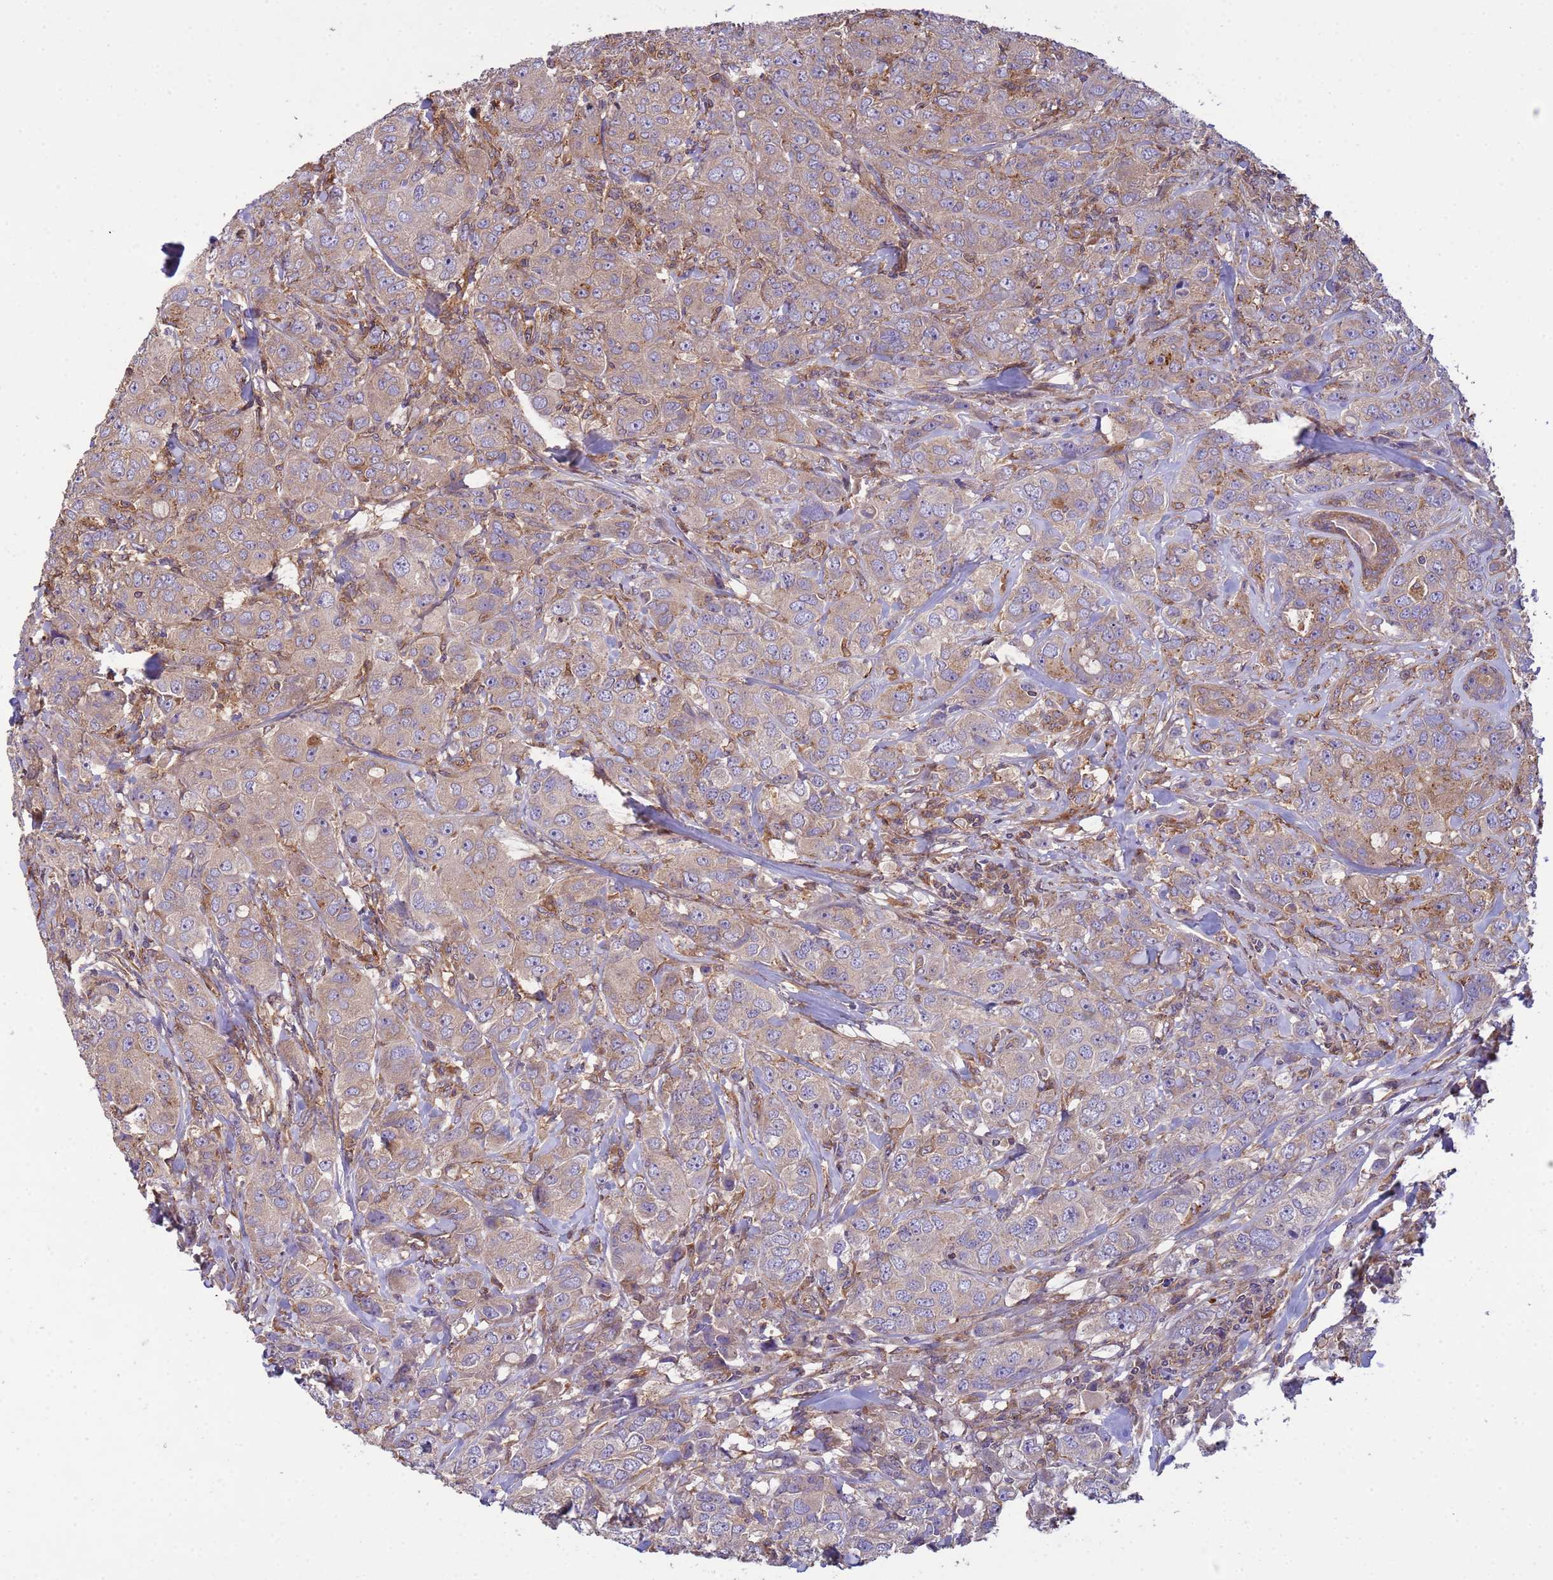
{"staining": {"intensity": "weak", "quantity": "25%-75%", "location": "cytoplasmic/membranous"}, "tissue": "breast cancer", "cell_type": "Tumor cells", "image_type": "cancer", "snomed": [{"axis": "morphology", "description": "Duct carcinoma"}, {"axis": "topography", "description": "Breast"}], "caption": "Immunohistochemistry histopathology image of neoplastic tissue: human breast infiltrating ductal carcinoma stained using immunohistochemistry (IHC) demonstrates low levels of weak protein expression localized specifically in the cytoplasmic/membranous of tumor cells, appearing as a cytoplasmic/membranous brown color.", "gene": "RAB10", "patient": {"sex": "female", "age": 43}}